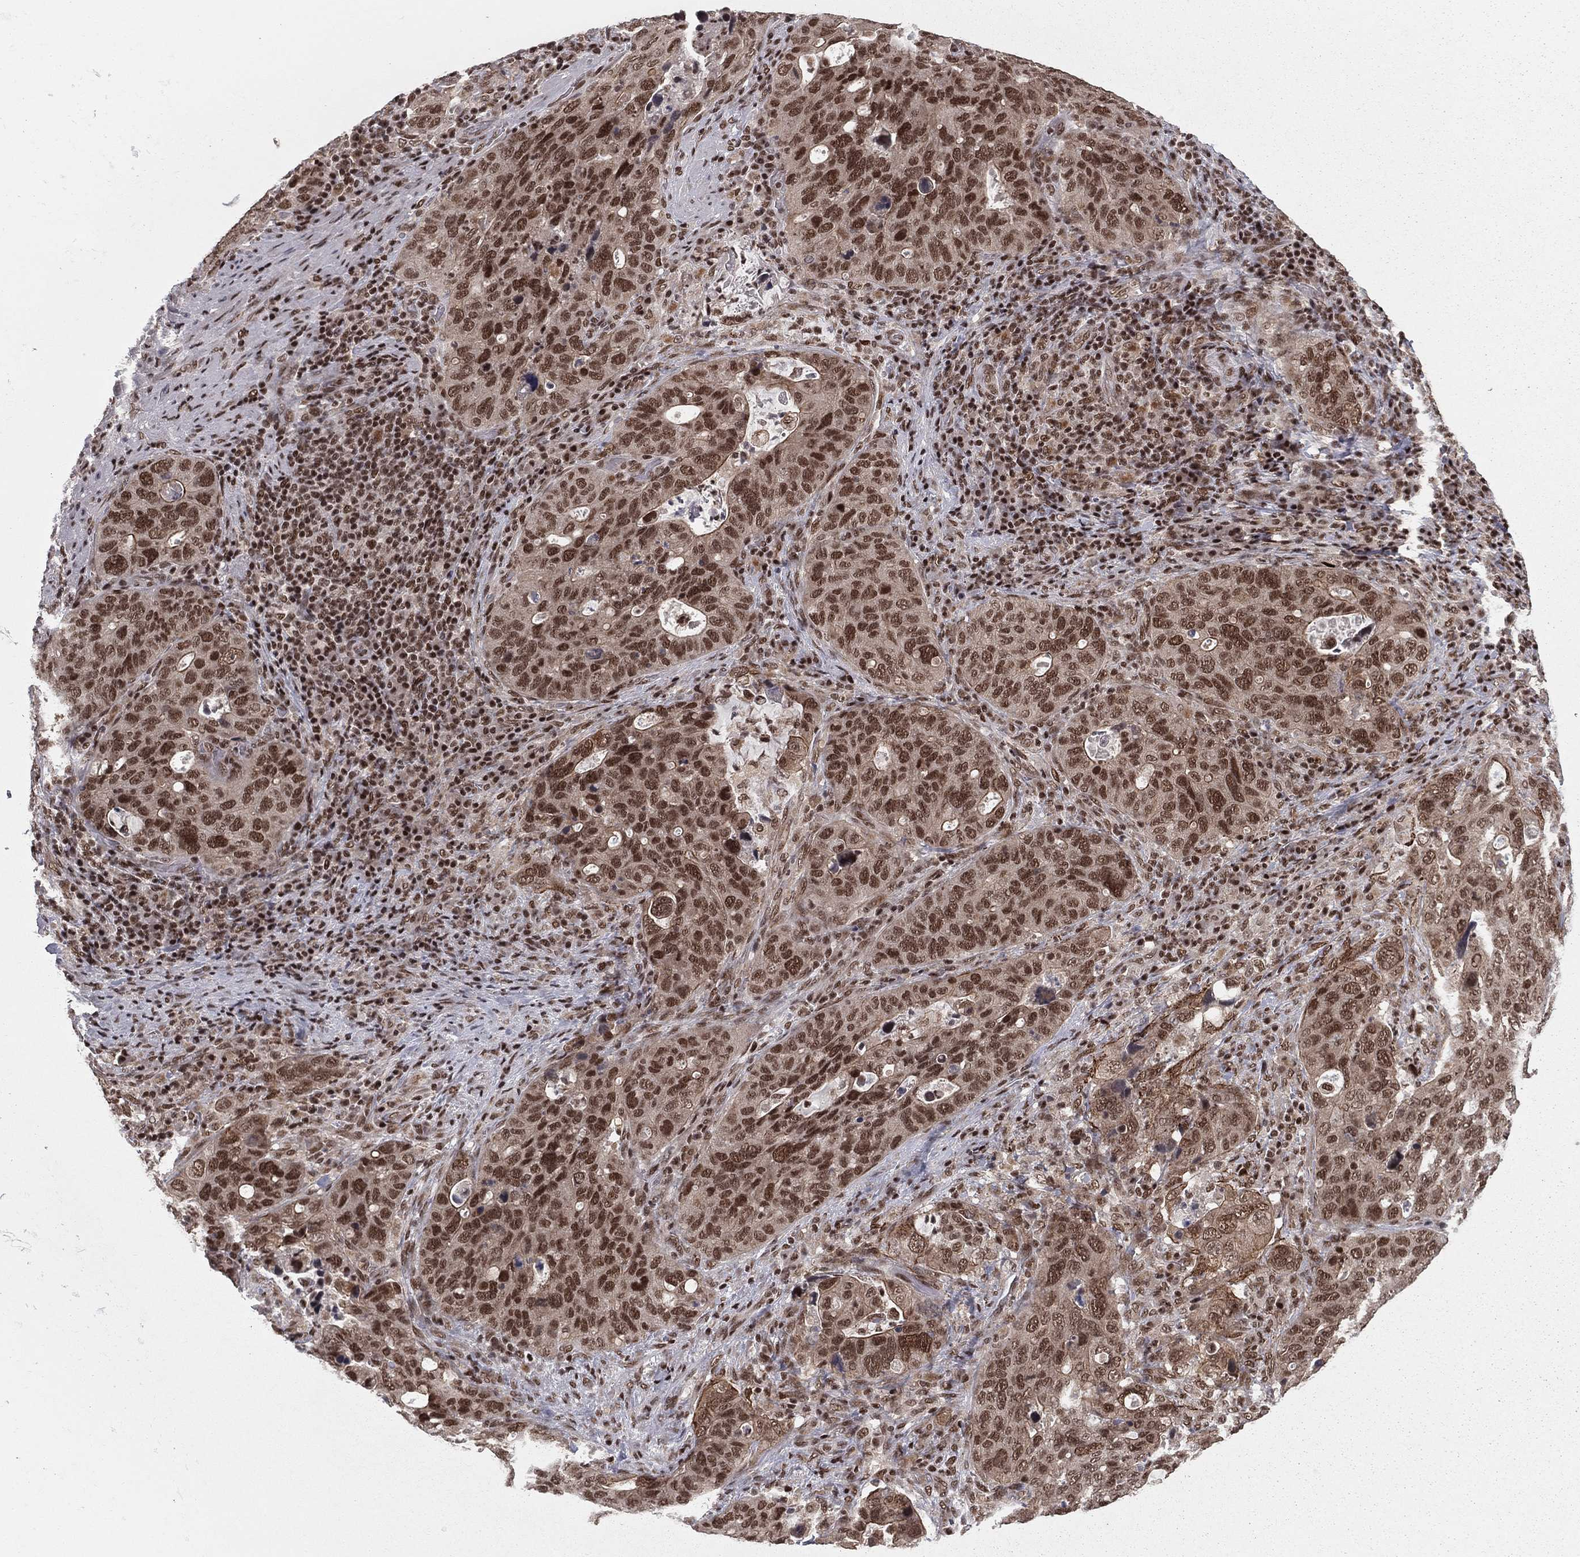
{"staining": {"intensity": "strong", "quantity": "25%-75%", "location": "nuclear"}, "tissue": "stomach cancer", "cell_type": "Tumor cells", "image_type": "cancer", "snomed": [{"axis": "morphology", "description": "Adenocarcinoma, NOS"}, {"axis": "topography", "description": "Stomach"}], "caption": "Strong nuclear staining is identified in approximately 25%-75% of tumor cells in stomach adenocarcinoma.", "gene": "NFYB", "patient": {"sex": "male", "age": 54}}